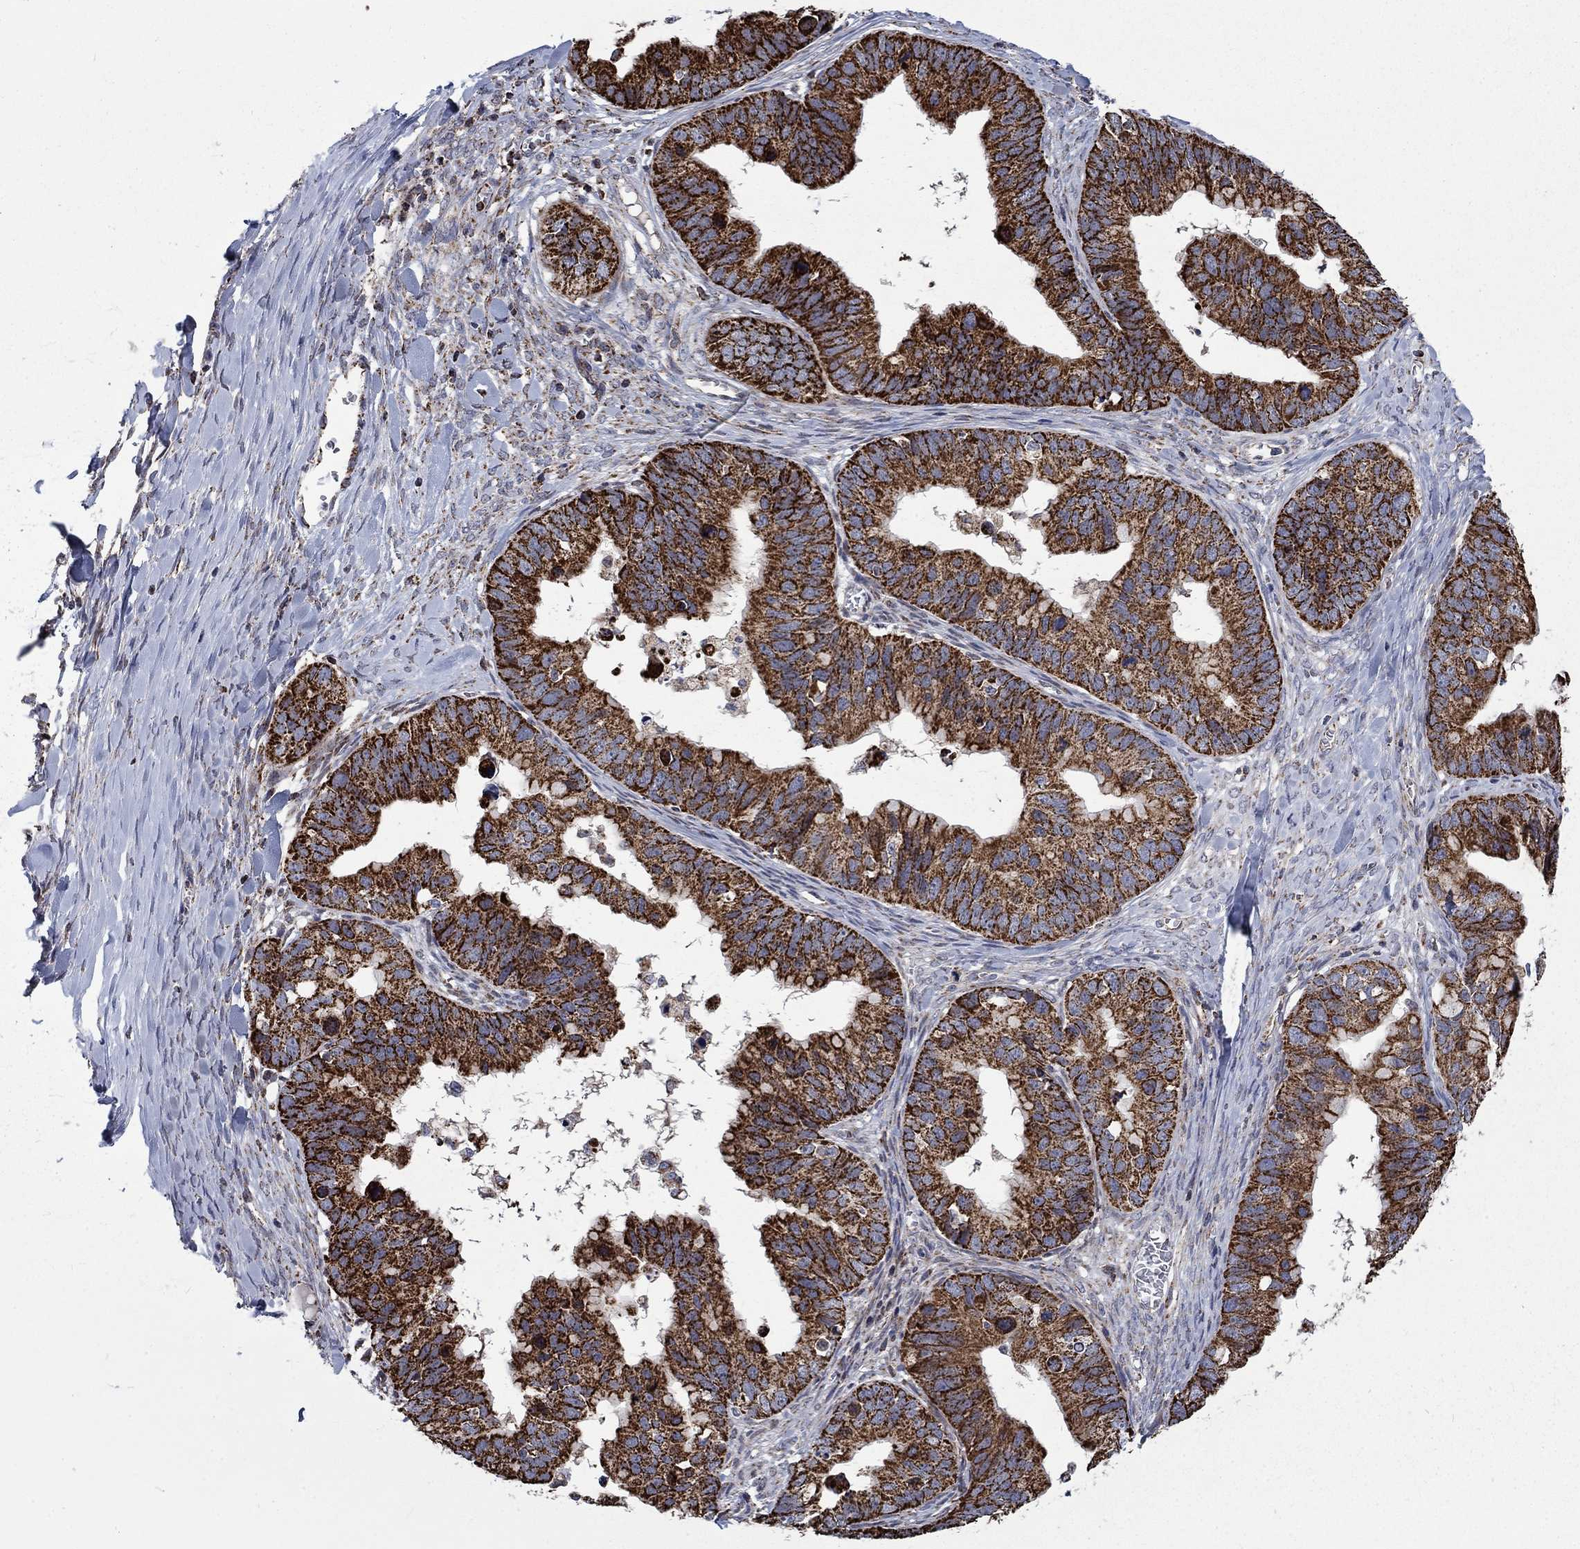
{"staining": {"intensity": "strong", "quantity": ">75%", "location": "cytoplasmic/membranous"}, "tissue": "ovarian cancer", "cell_type": "Tumor cells", "image_type": "cancer", "snomed": [{"axis": "morphology", "description": "Cystadenocarcinoma, mucinous, NOS"}, {"axis": "topography", "description": "Ovary"}], "caption": "Ovarian cancer (mucinous cystadenocarcinoma) stained with a brown dye exhibits strong cytoplasmic/membranous positive staining in about >75% of tumor cells.", "gene": "MOAP1", "patient": {"sex": "female", "age": 76}}